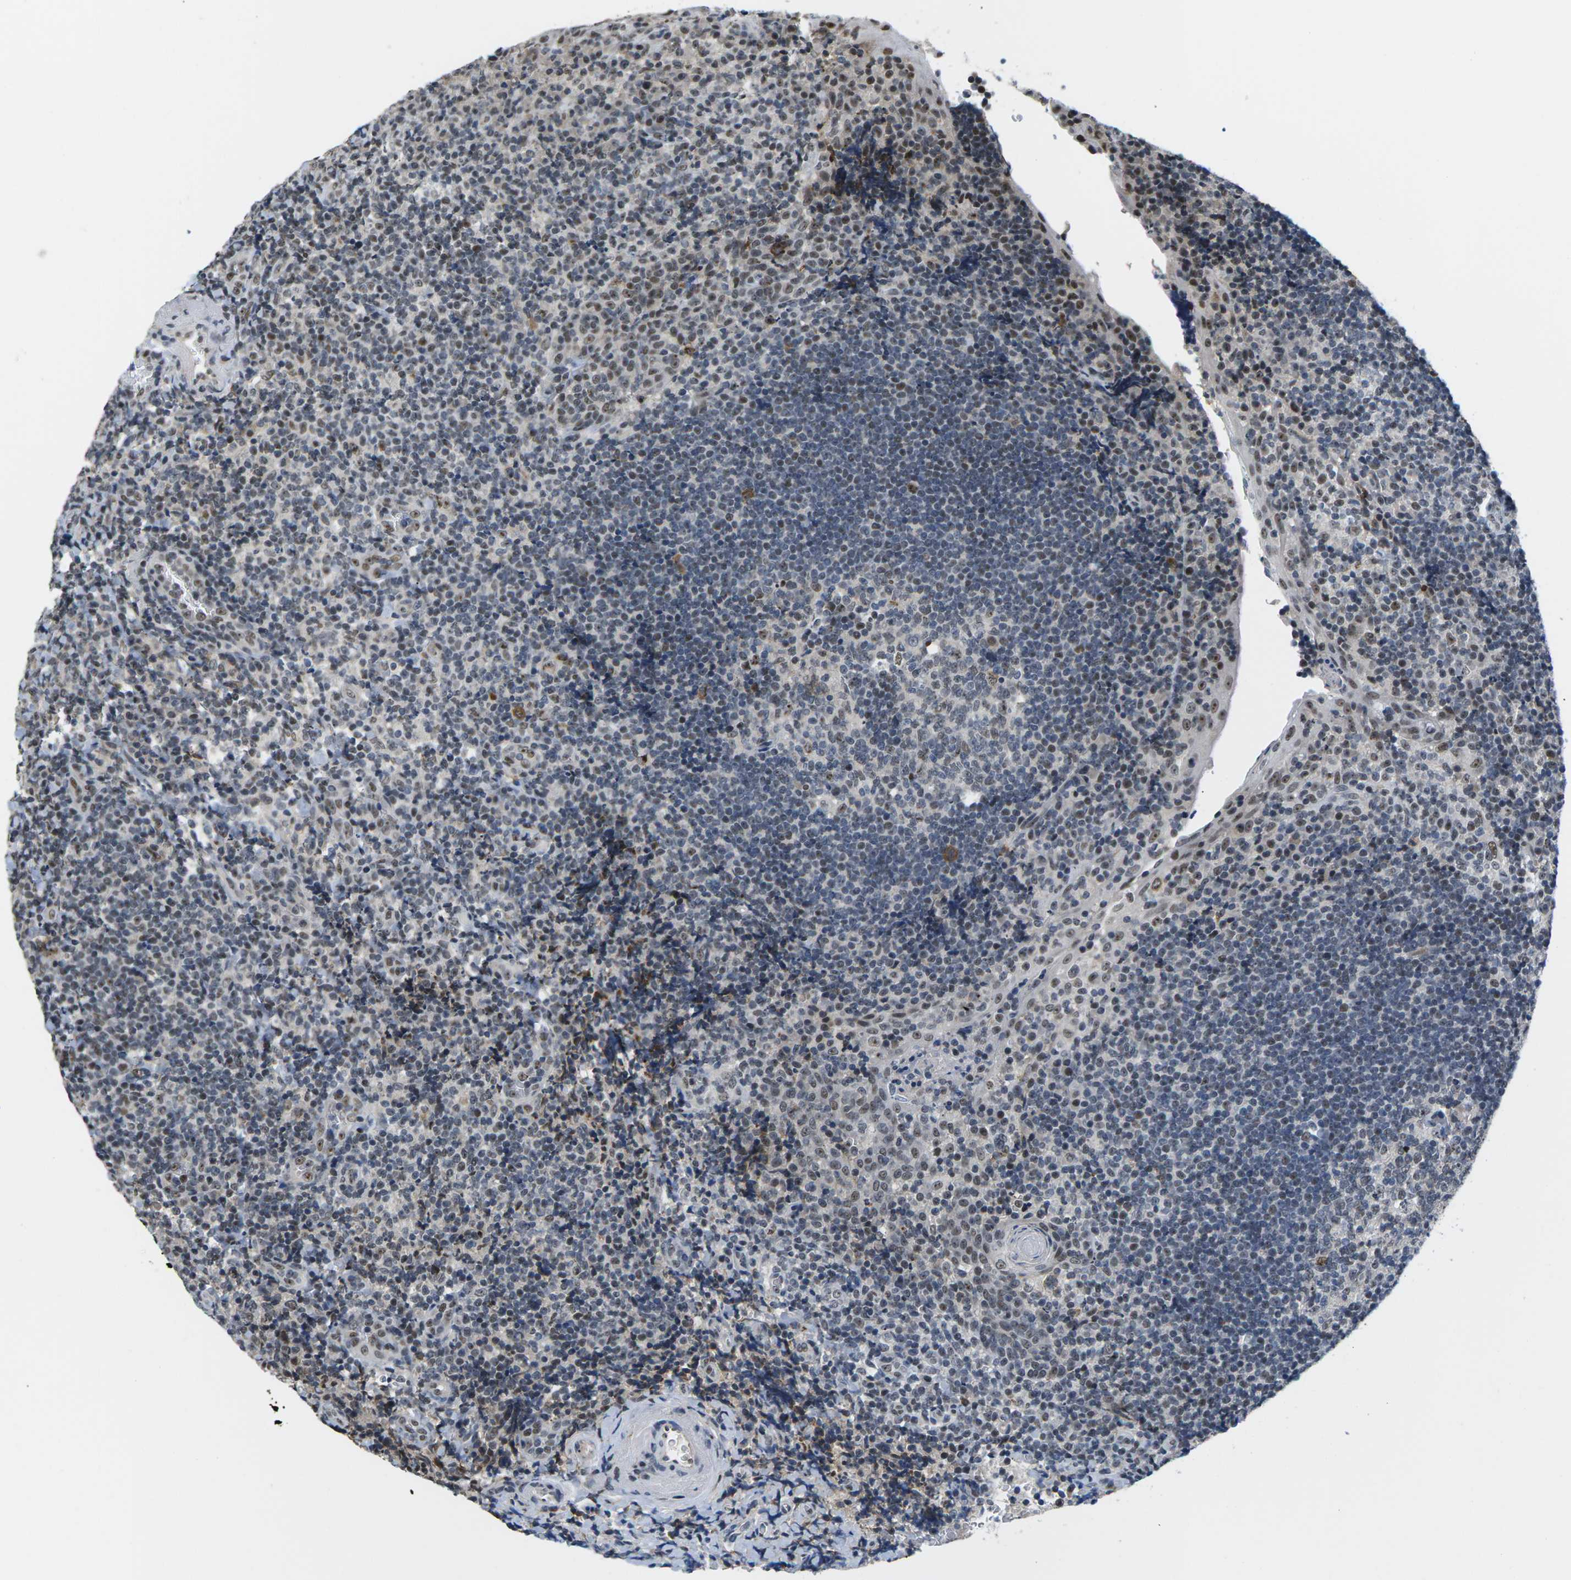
{"staining": {"intensity": "weak", "quantity": "25%-75%", "location": "nuclear"}, "tissue": "tonsil", "cell_type": "Germinal center cells", "image_type": "normal", "snomed": [{"axis": "morphology", "description": "Normal tissue, NOS"}, {"axis": "topography", "description": "Tonsil"}], "caption": "Immunohistochemistry (DAB (3,3'-diaminobenzidine)) staining of unremarkable human tonsil displays weak nuclear protein positivity in approximately 25%-75% of germinal center cells.", "gene": "NSRP1", "patient": {"sex": "male", "age": 37}}